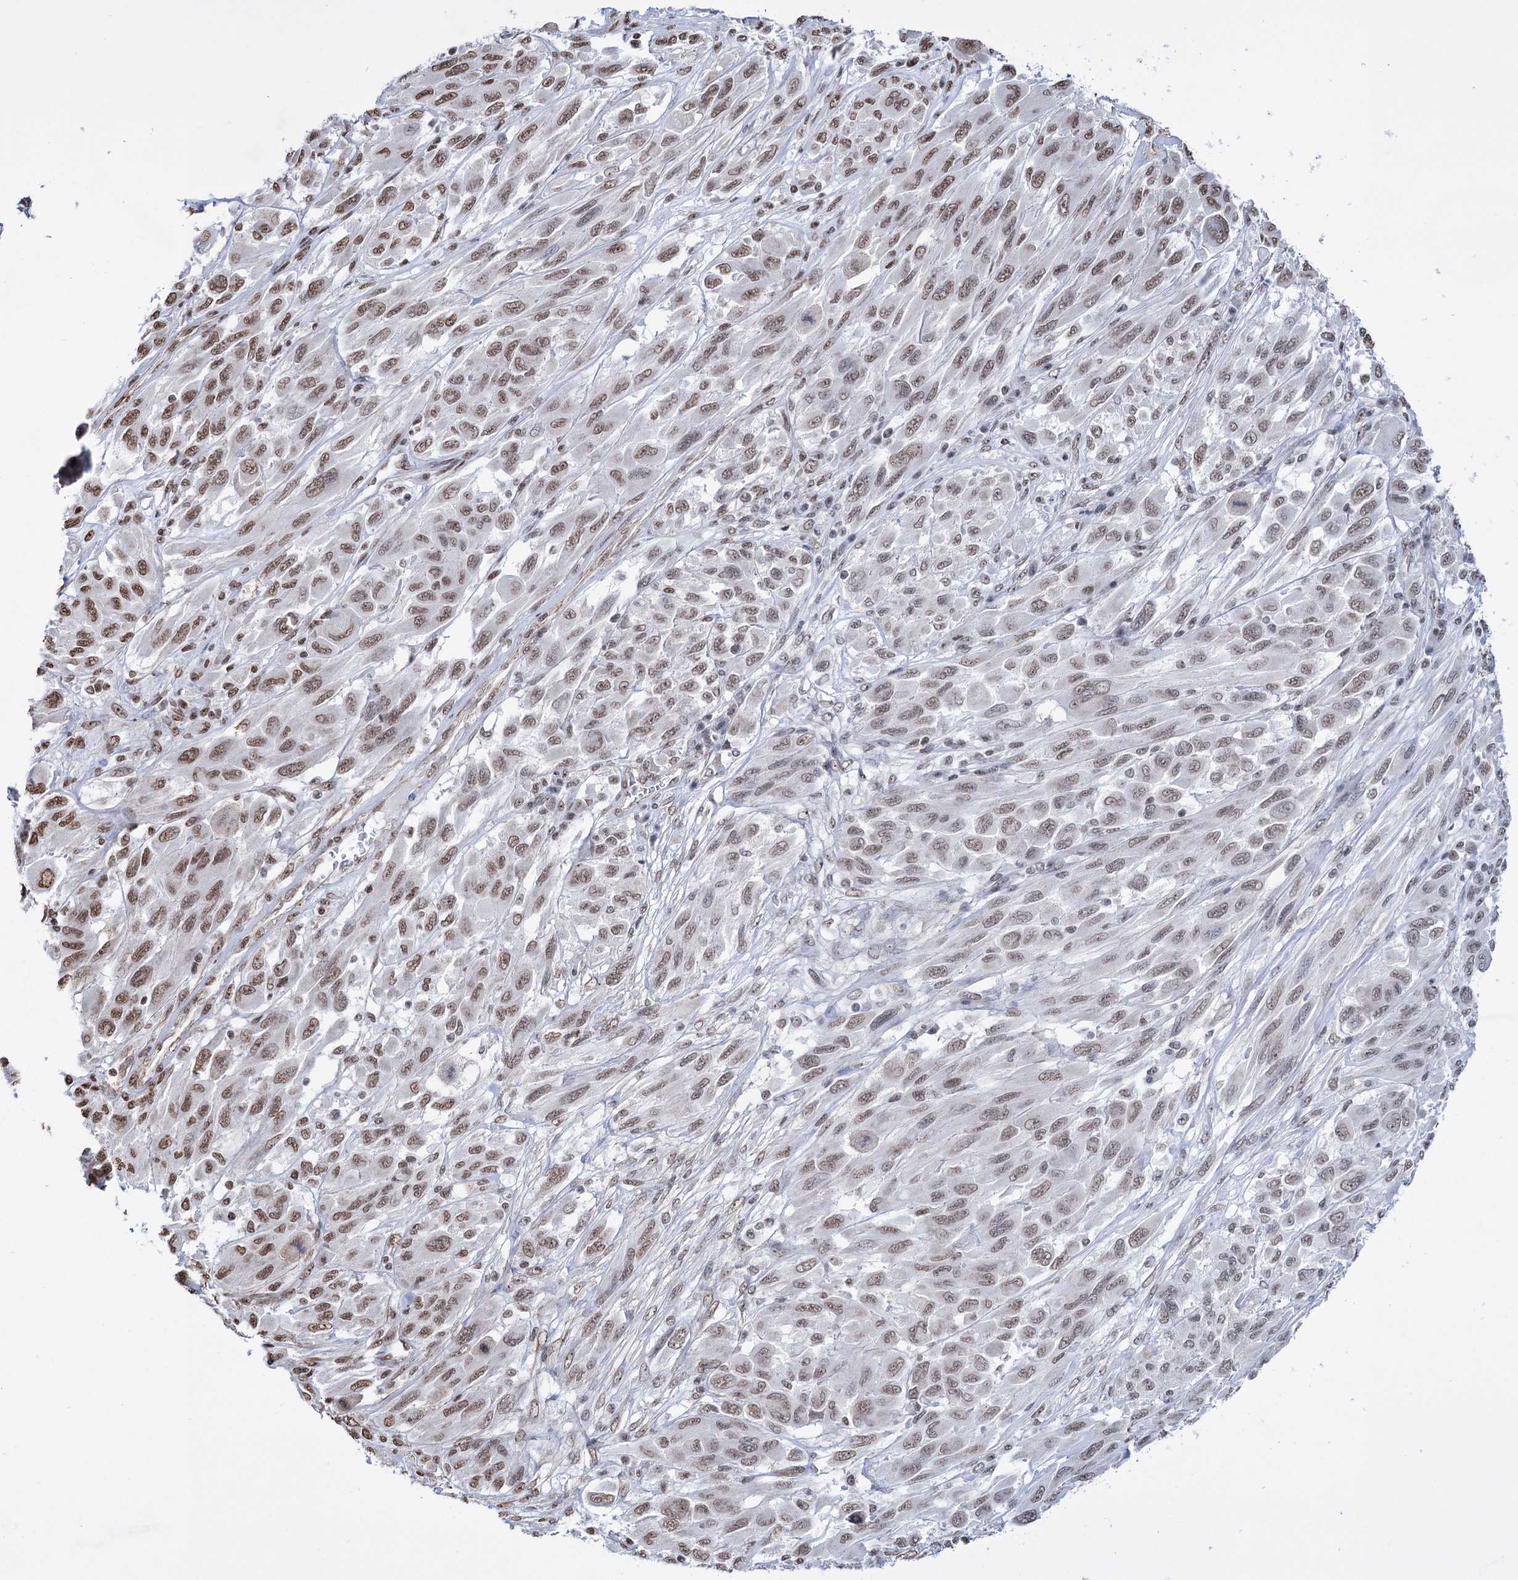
{"staining": {"intensity": "moderate", "quantity": ">75%", "location": "nuclear"}, "tissue": "melanoma", "cell_type": "Tumor cells", "image_type": "cancer", "snomed": [{"axis": "morphology", "description": "Malignant melanoma, NOS"}, {"axis": "topography", "description": "Skin"}], "caption": "About >75% of tumor cells in malignant melanoma reveal moderate nuclear protein positivity as visualized by brown immunohistochemical staining.", "gene": "ABHD10", "patient": {"sex": "female", "age": 91}}